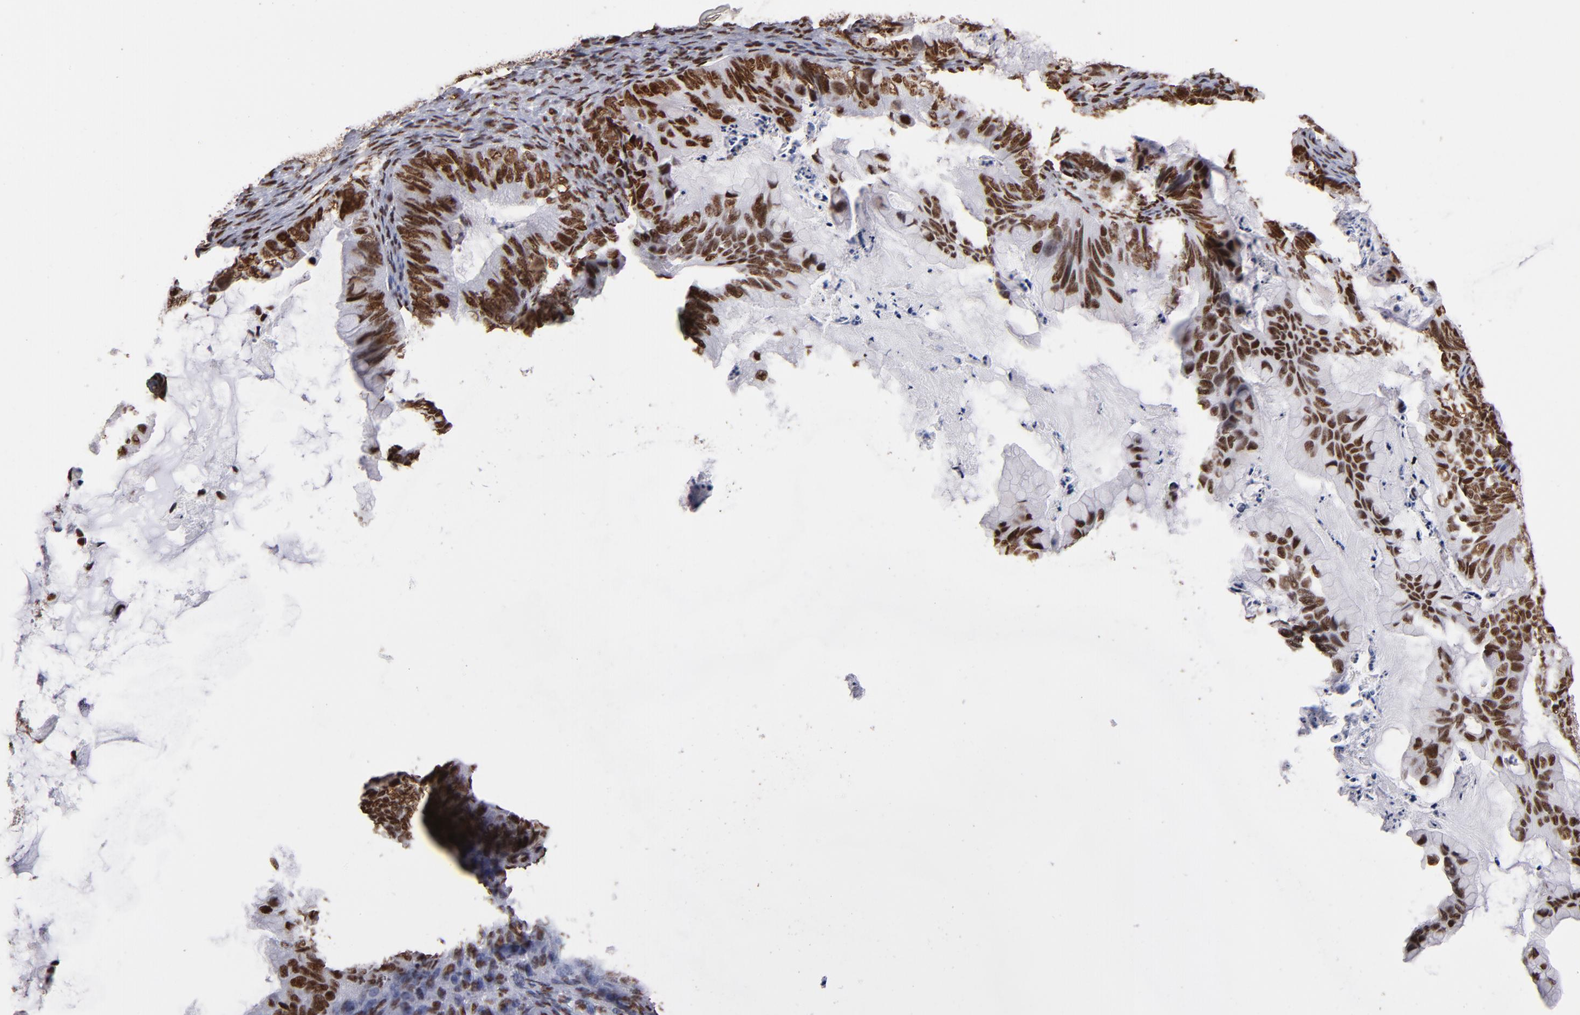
{"staining": {"intensity": "strong", "quantity": ">75%", "location": "nuclear"}, "tissue": "ovarian cancer", "cell_type": "Tumor cells", "image_type": "cancer", "snomed": [{"axis": "morphology", "description": "Cystadenocarcinoma, mucinous, NOS"}, {"axis": "topography", "description": "Ovary"}], "caption": "Protein expression analysis of ovarian cancer (mucinous cystadenocarcinoma) exhibits strong nuclear staining in about >75% of tumor cells.", "gene": "MRE11", "patient": {"sex": "female", "age": 36}}